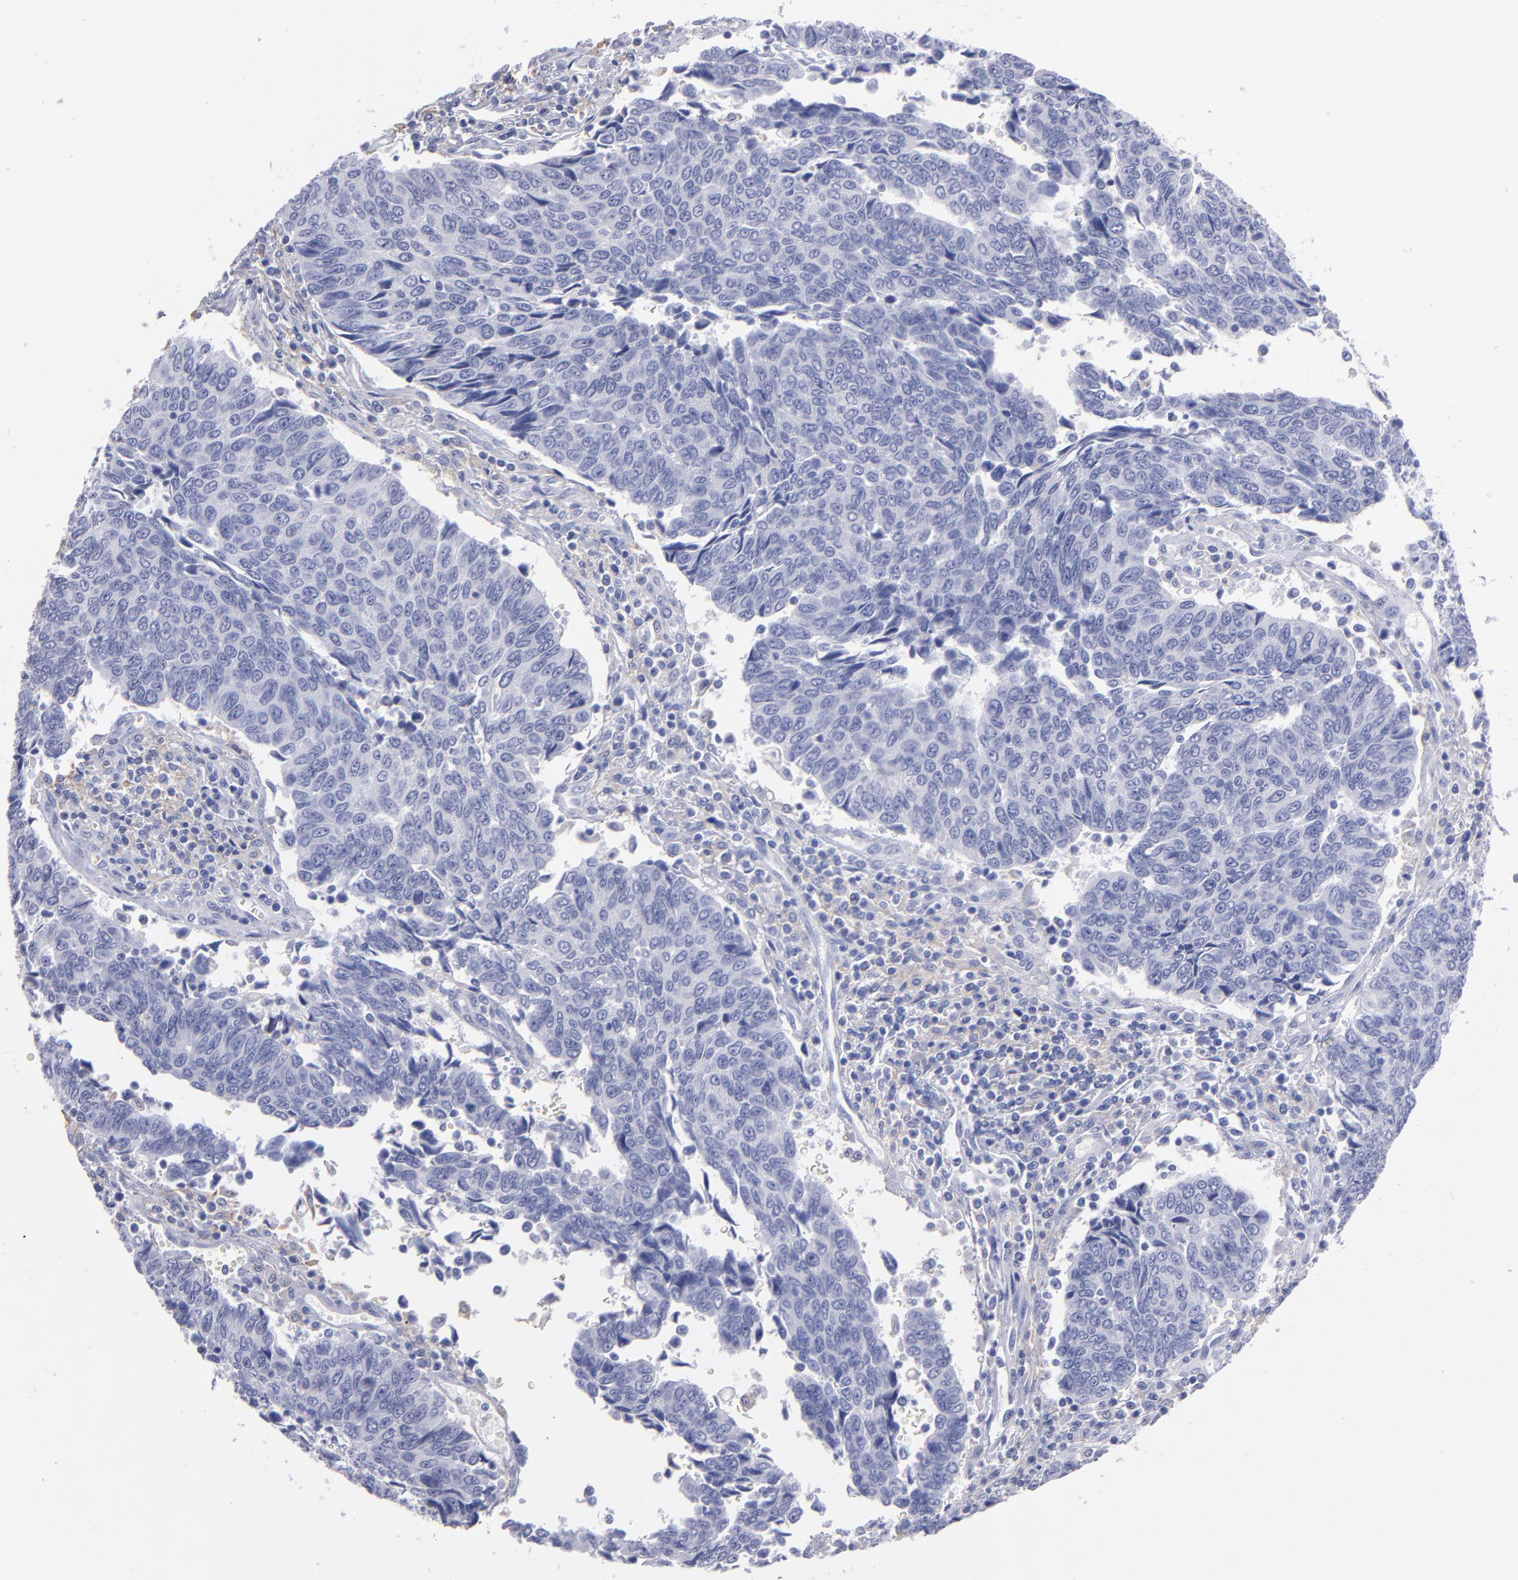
{"staining": {"intensity": "negative", "quantity": "none", "location": "none"}, "tissue": "urothelial cancer", "cell_type": "Tumor cells", "image_type": "cancer", "snomed": [{"axis": "morphology", "description": "Urothelial carcinoma, High grade"}, {"axis": "topography", "description": "Urinary bladder"}], "caption": "Tumor cells are negative for brown protein staining in urothelial carcinoma (high-grade).", "gene": "MB", "patient": {"sex": "male", "age": 86}}